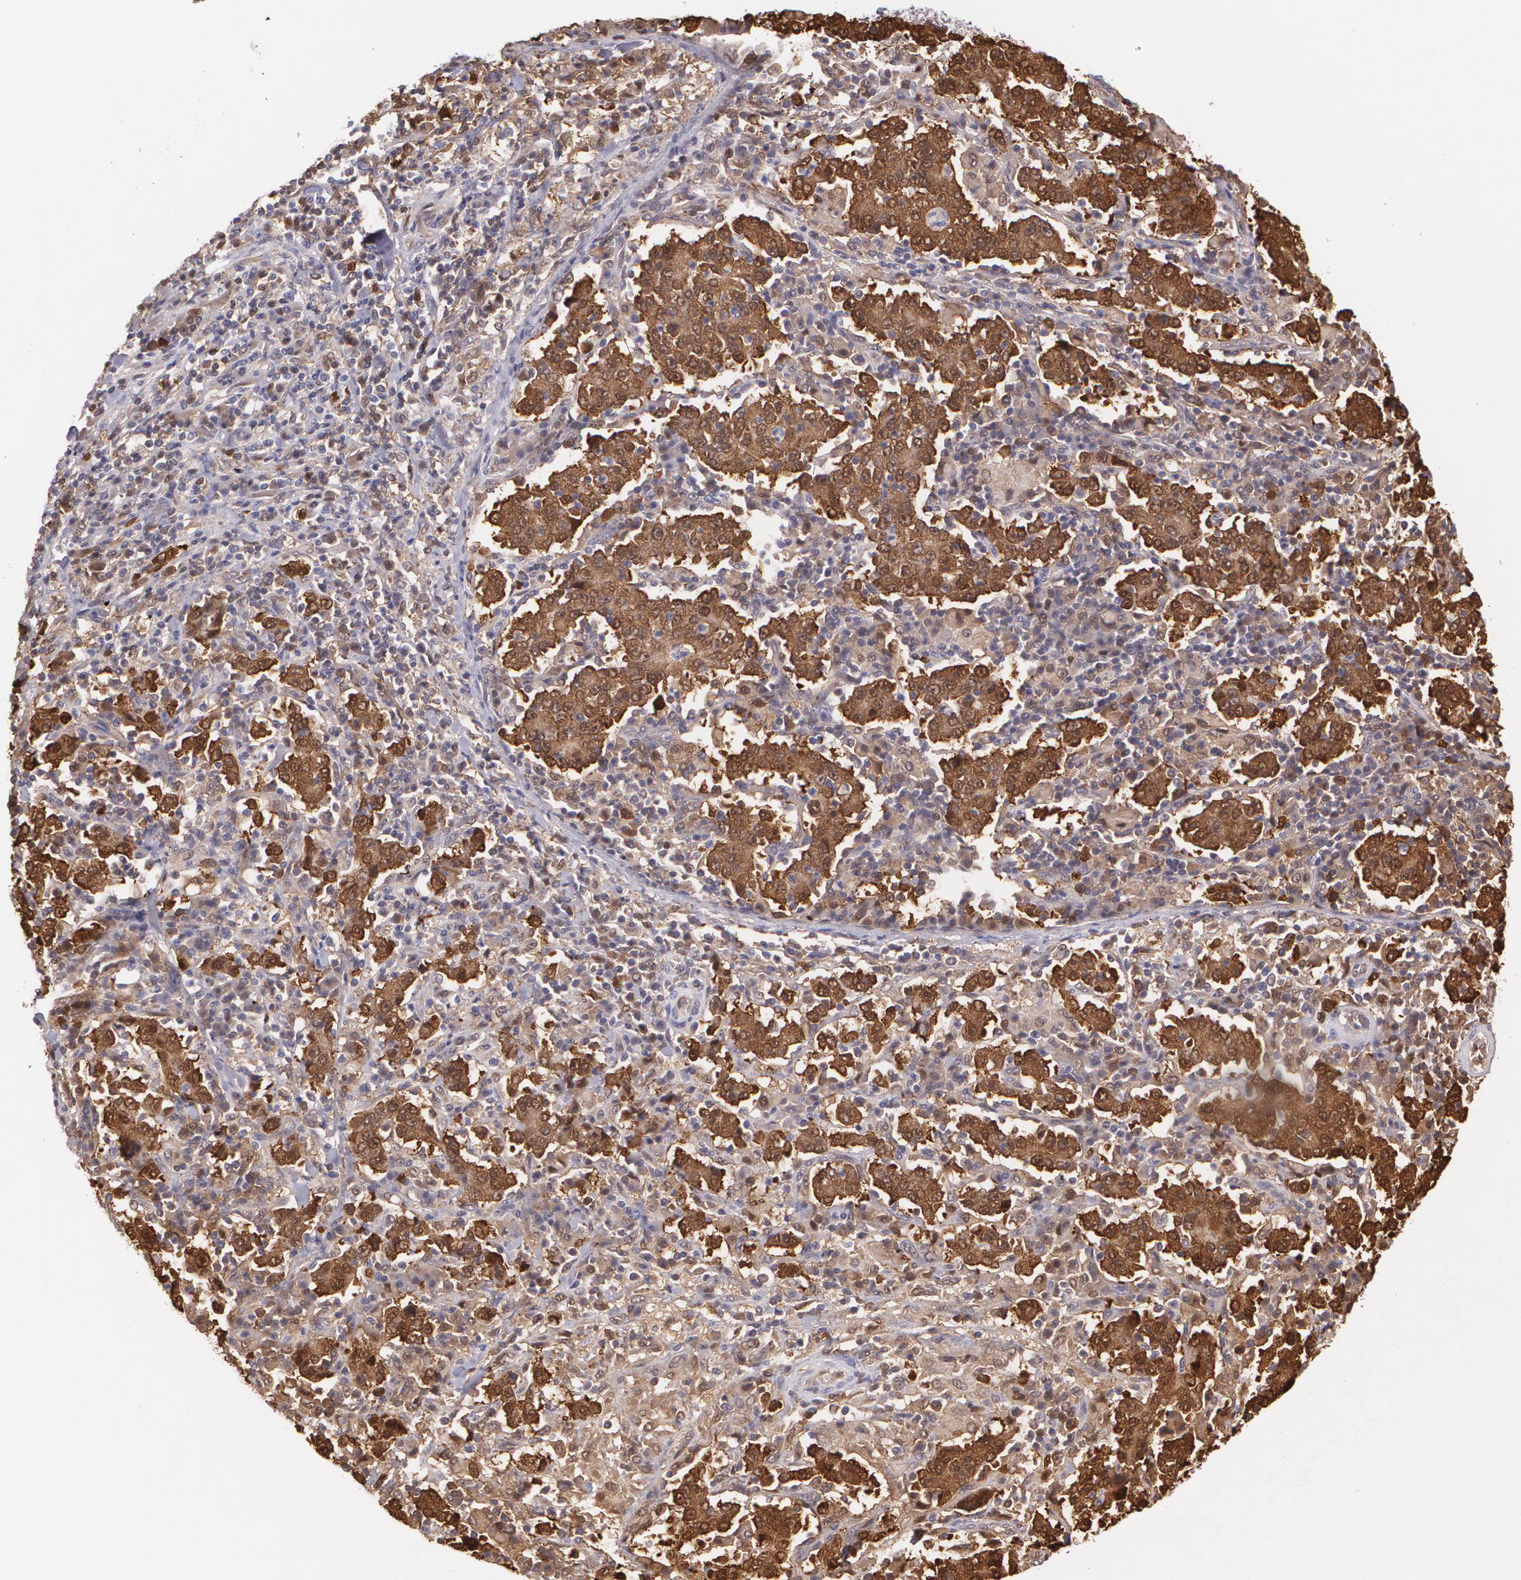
{"staining": {"intensity": "strong", "quantity": ">75%", "location": "cytoplasmic/membranous"}, "tissue": "stomach cancer", "cell_type": "Tumor cells", "image_type": "cancer", "snomed": [{"axis": "morphology", "description": "Normal tissue, NOS"}, {"axis": "morphology", "description": "Adenocarcinoma, NOS"}, {"axis": "topography", "description": "Stomach, upper"}, {"axis": "topography", "description": "Stomach"}], "caption": "Protein expression analysis of human adenocarcinoma (stomach) reveals strong cytoplasmic/membranous staining in approximately >75% of tumor cells.", "gene": "HSPH1", "patient": {"sex": "male", "age": 59}}